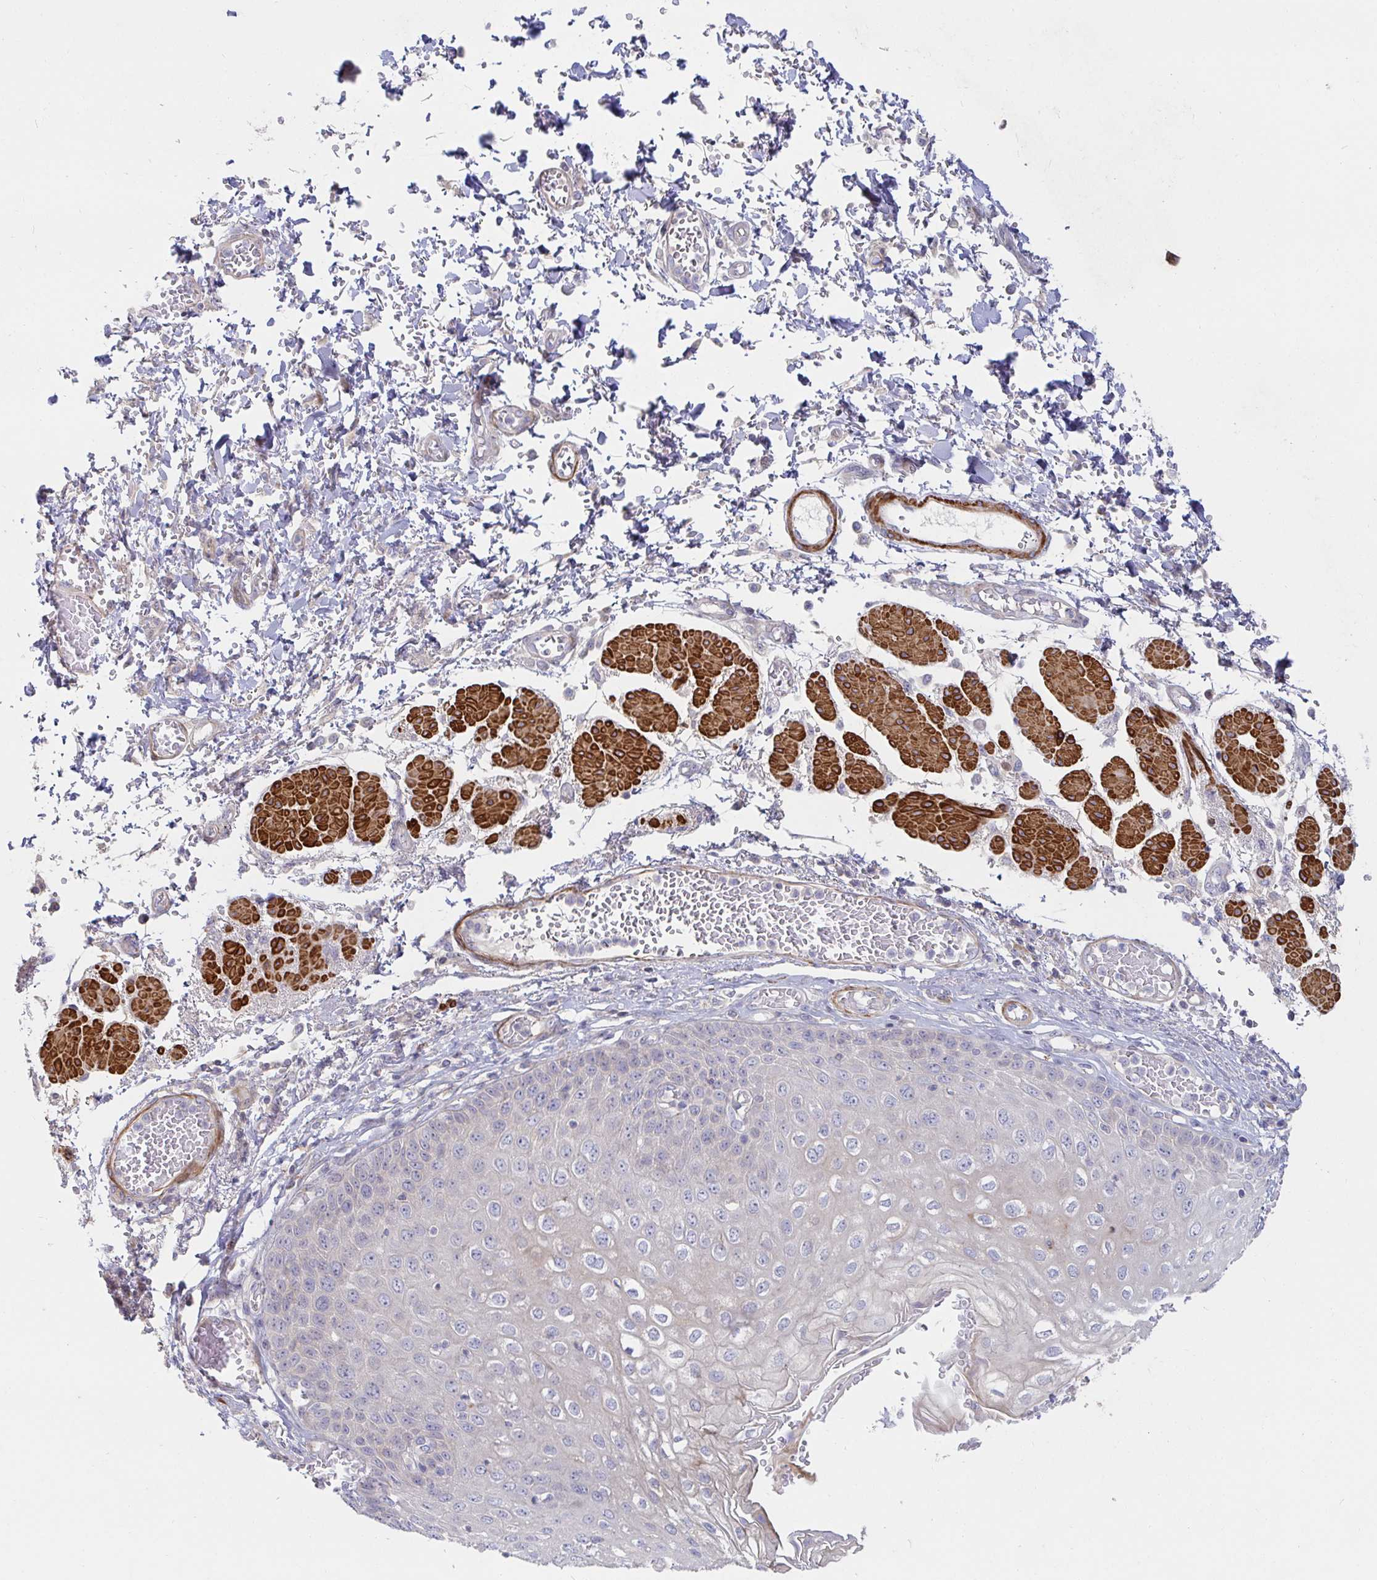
{"staining": {"intensity": "moderate", "quantity": "<25%", "location": "cytoplasmic/membranous"}, "tissue": "esophagus", "cell_type": "Squamous epithelial cells", "image_type": "normal", "snomed": [{"axis": "morphology", "description": "Normal tissue, NOS"}, {"axis": "morphology", "description": "Adenocarcinoma, NOS"}, {"axis": "topography", "description": "Esophagus"}], "caption": "IHC photomicrograph of benign human esophagus stained for a protein (brown), which reveals low levels of moderate cytoplasmic/membranous expression in approximately <25% of squamous epithelial cells.", "gene": "SSH2", "patient": {"sex": "male", "age": 81}}